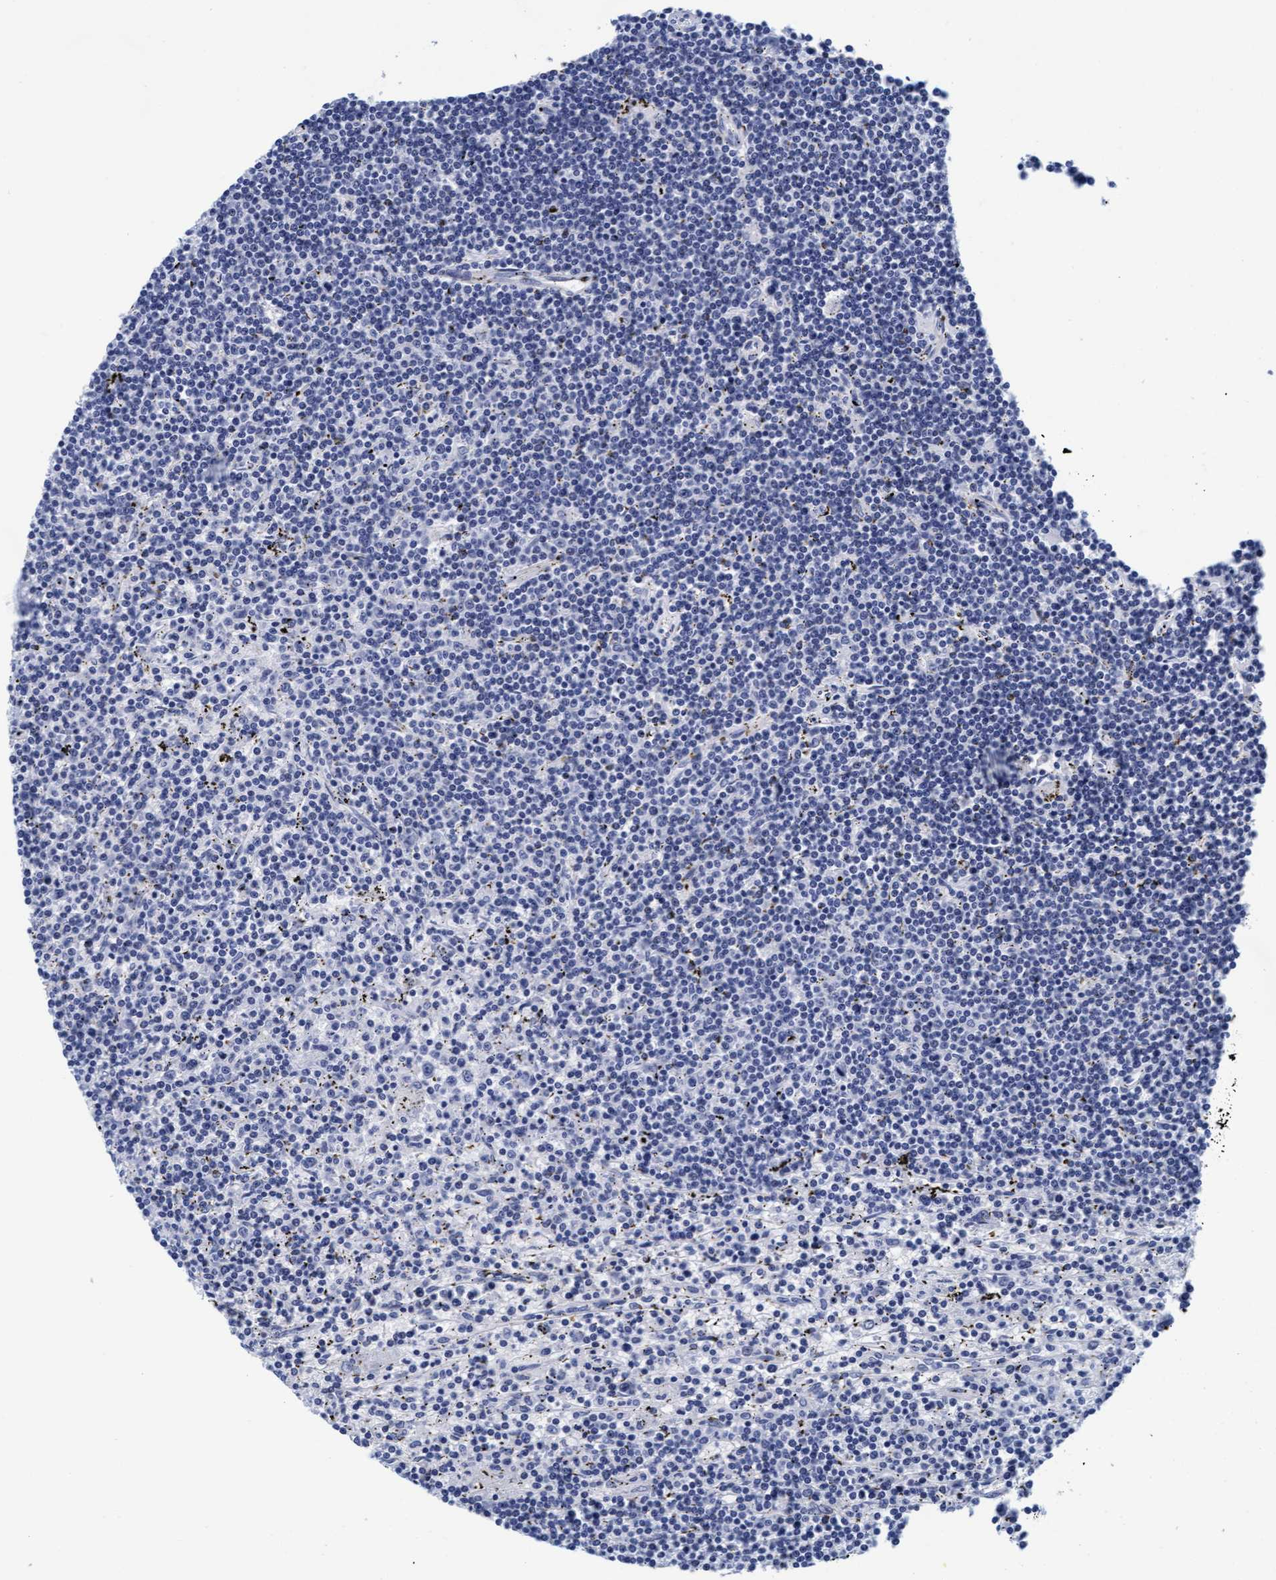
{"staining": {"intensity": "negative", "quantity": "none", "location": "none"}, "tissue": "lymphoma", "cell_type": "Tumor cells", "image_type": "cancer", "snomed": [{"axis": "morphology", "description": "Malignant lymphoma, non-Hodgkin's type, Low grade"}, {"axis": "topography", "description": "Spleen"}], "caption": "Immunohistochemical staining of human lymphoma reveals no significant staining in tumor cells.", "gene": "ARSG", "patient": {"sex": "male", "age": 76}}